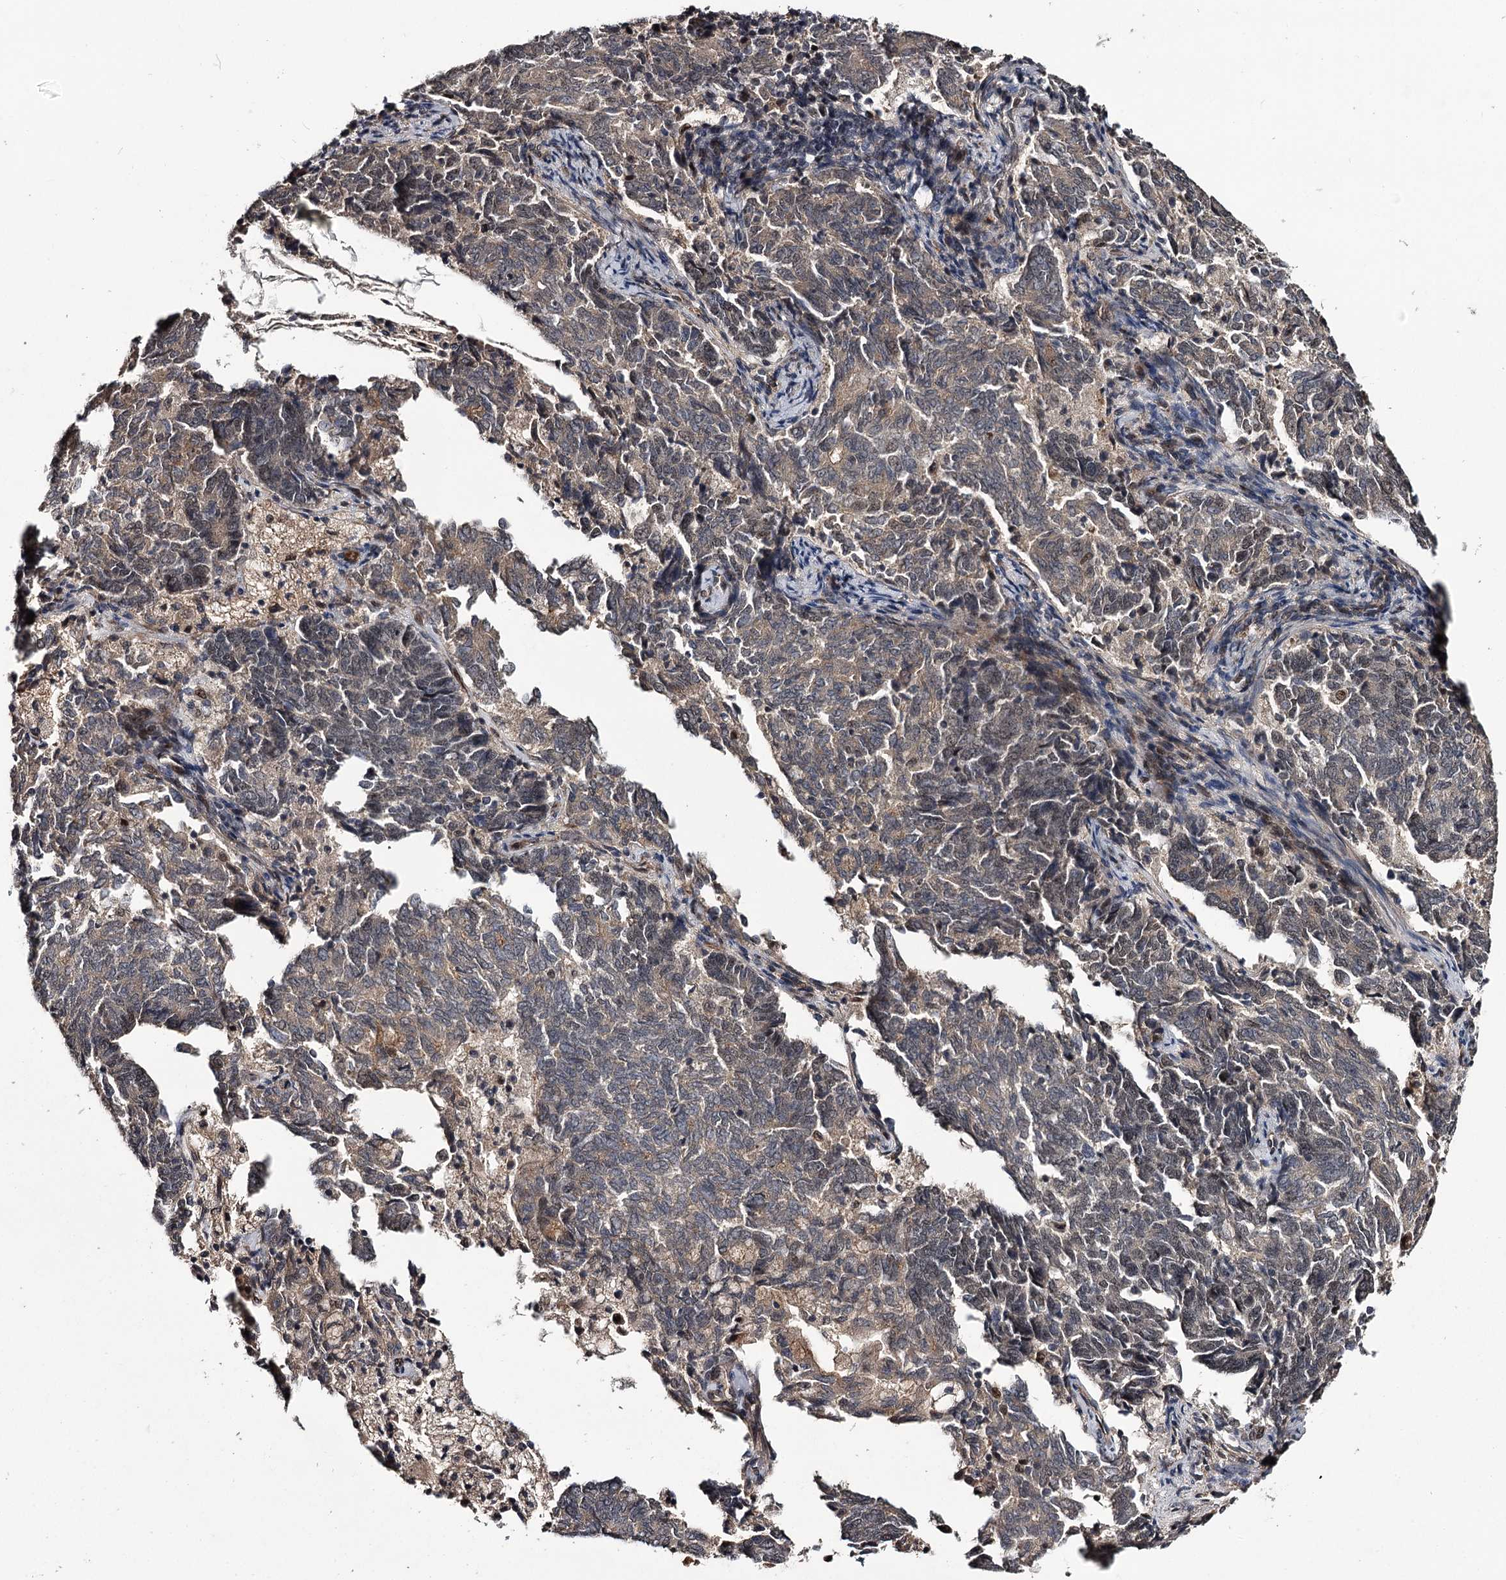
{"staining": {"intensity": "moderate", "quantity": "<25%", "location": "nuclear"}, "tissue": "endometrial cancer", "cell_type": "Tumor cells", "image_type": "cancer", "snomed": [{"axis": "morphology", "description": "Adenocarcinoma, NOS"}, {"axis": "topography", "description": "Endometrium"}], "caption": "Endometrial cancer (adenocarcinoma) tissue displays moderate nuclear staining in about <25% of tumor cells, visualized by immunohistochemistry.", "gene": "MAML3", "patient": {"sex": "female", "age": 80}}